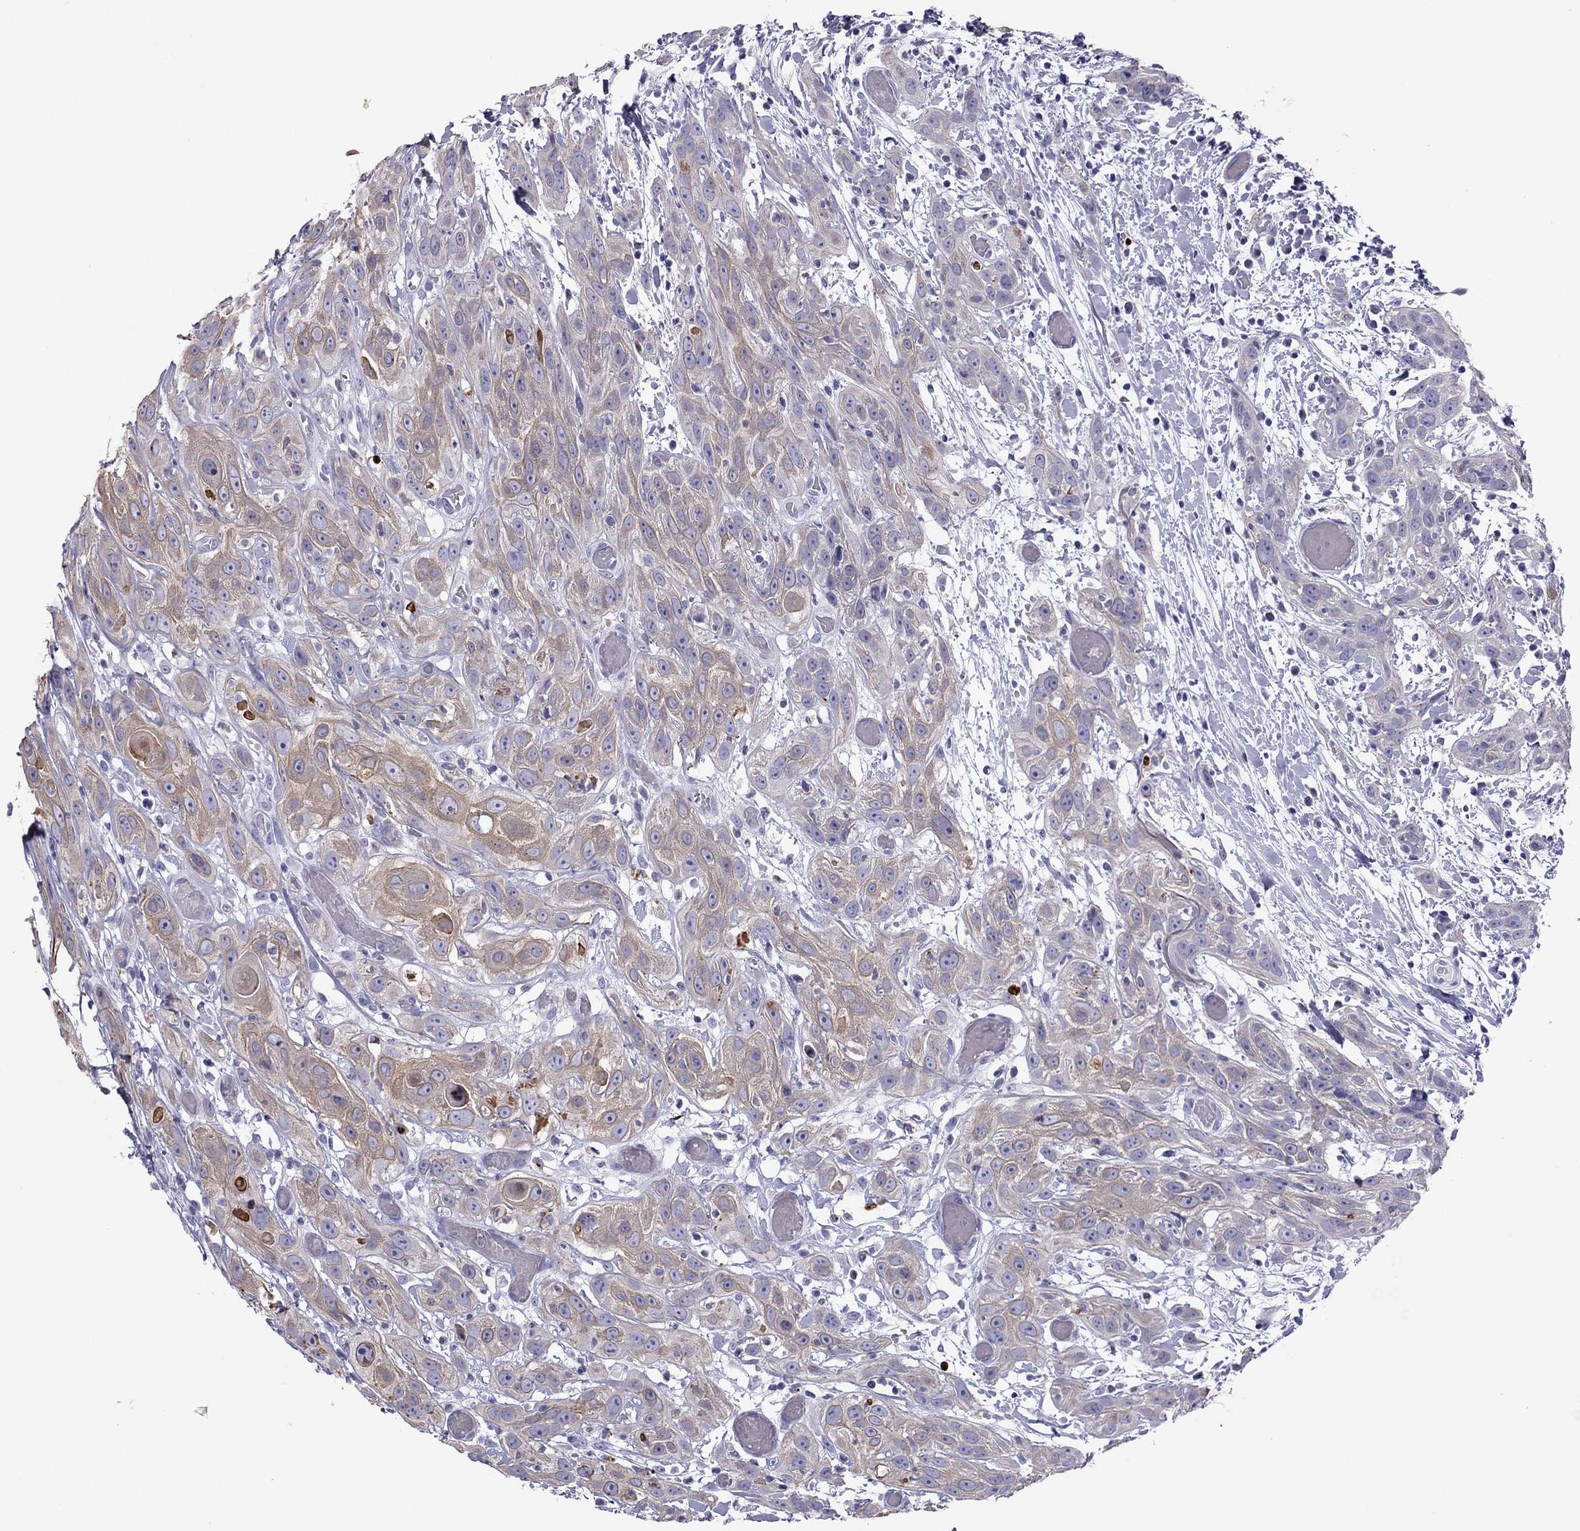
{"staining": {"intensity": "moderate", "quantity": "<25%", "location": "cytoplasmic/membranous"}, "tissue": "head and neck cancer", "cell_type": "Tumor cells", "image_type": "cancer", "snomed": [{"axis": "morphology", "description": "Normal tissue, NOS"}, {"axis": "morphology", "description": "Squamous cell carcinoma, NOS"}, {"axis": "topography", "description": "Oral tissue"}, {"axis": "topography", "description": "Salivary gland"}, {"axis": "topography", "description": "Head-Neck"}], "caption": "Immunohistochemical staining of human head and neck cancer exhibits low levels of moderate cytoplasmic/membranous protein positivity in approximately <25% of tumor cells.", "gene": "MAEL", "patient": {"sex": "female", "age": 62}}